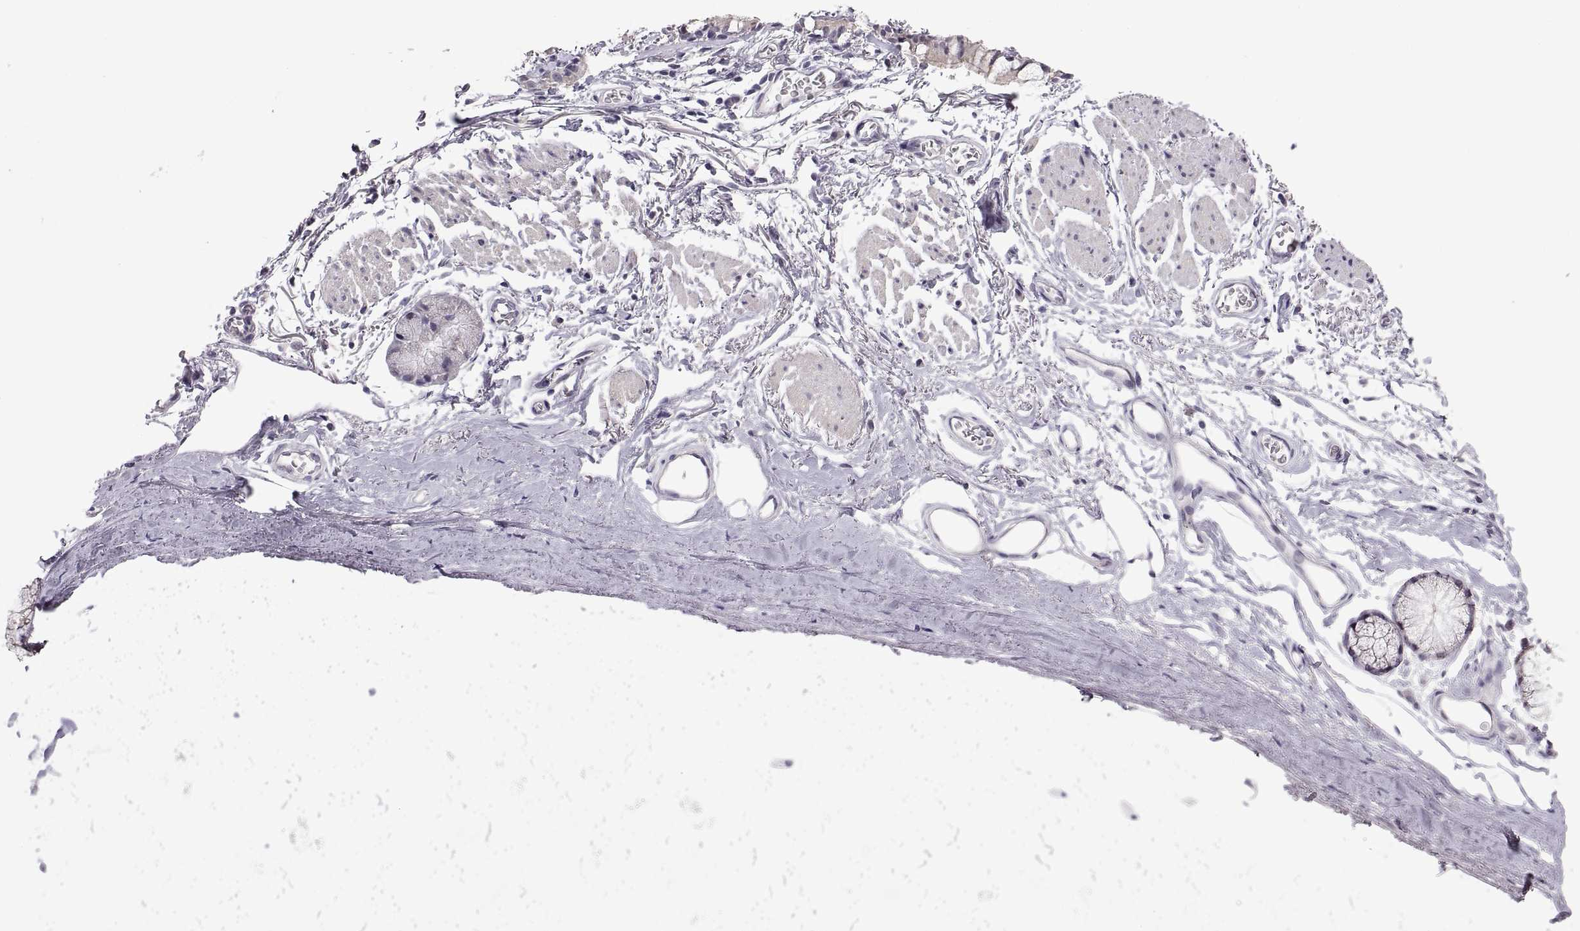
{"staining": {"intensity": "negative", "quantity": "none", "location": "none"}, "tissue": "soft tissue", "cell_type": "Fibroblasts", "image_type": "normal", "snomed": [{"axis": "morphology", "description": "Normal tissue, NOS"}, {"axis": "topography", "description": "Cartilage tissue"}, {"axis": "topography", "description": "Bronchus"}], "caption": "This is a photomicrograph of immunohistochemistry (IHC) staining of unremarkable soft tissue, which shows no positivity in fibroblasts.", "gene": "FAM170A", "patient": {"sex": "female", "age": 79}}